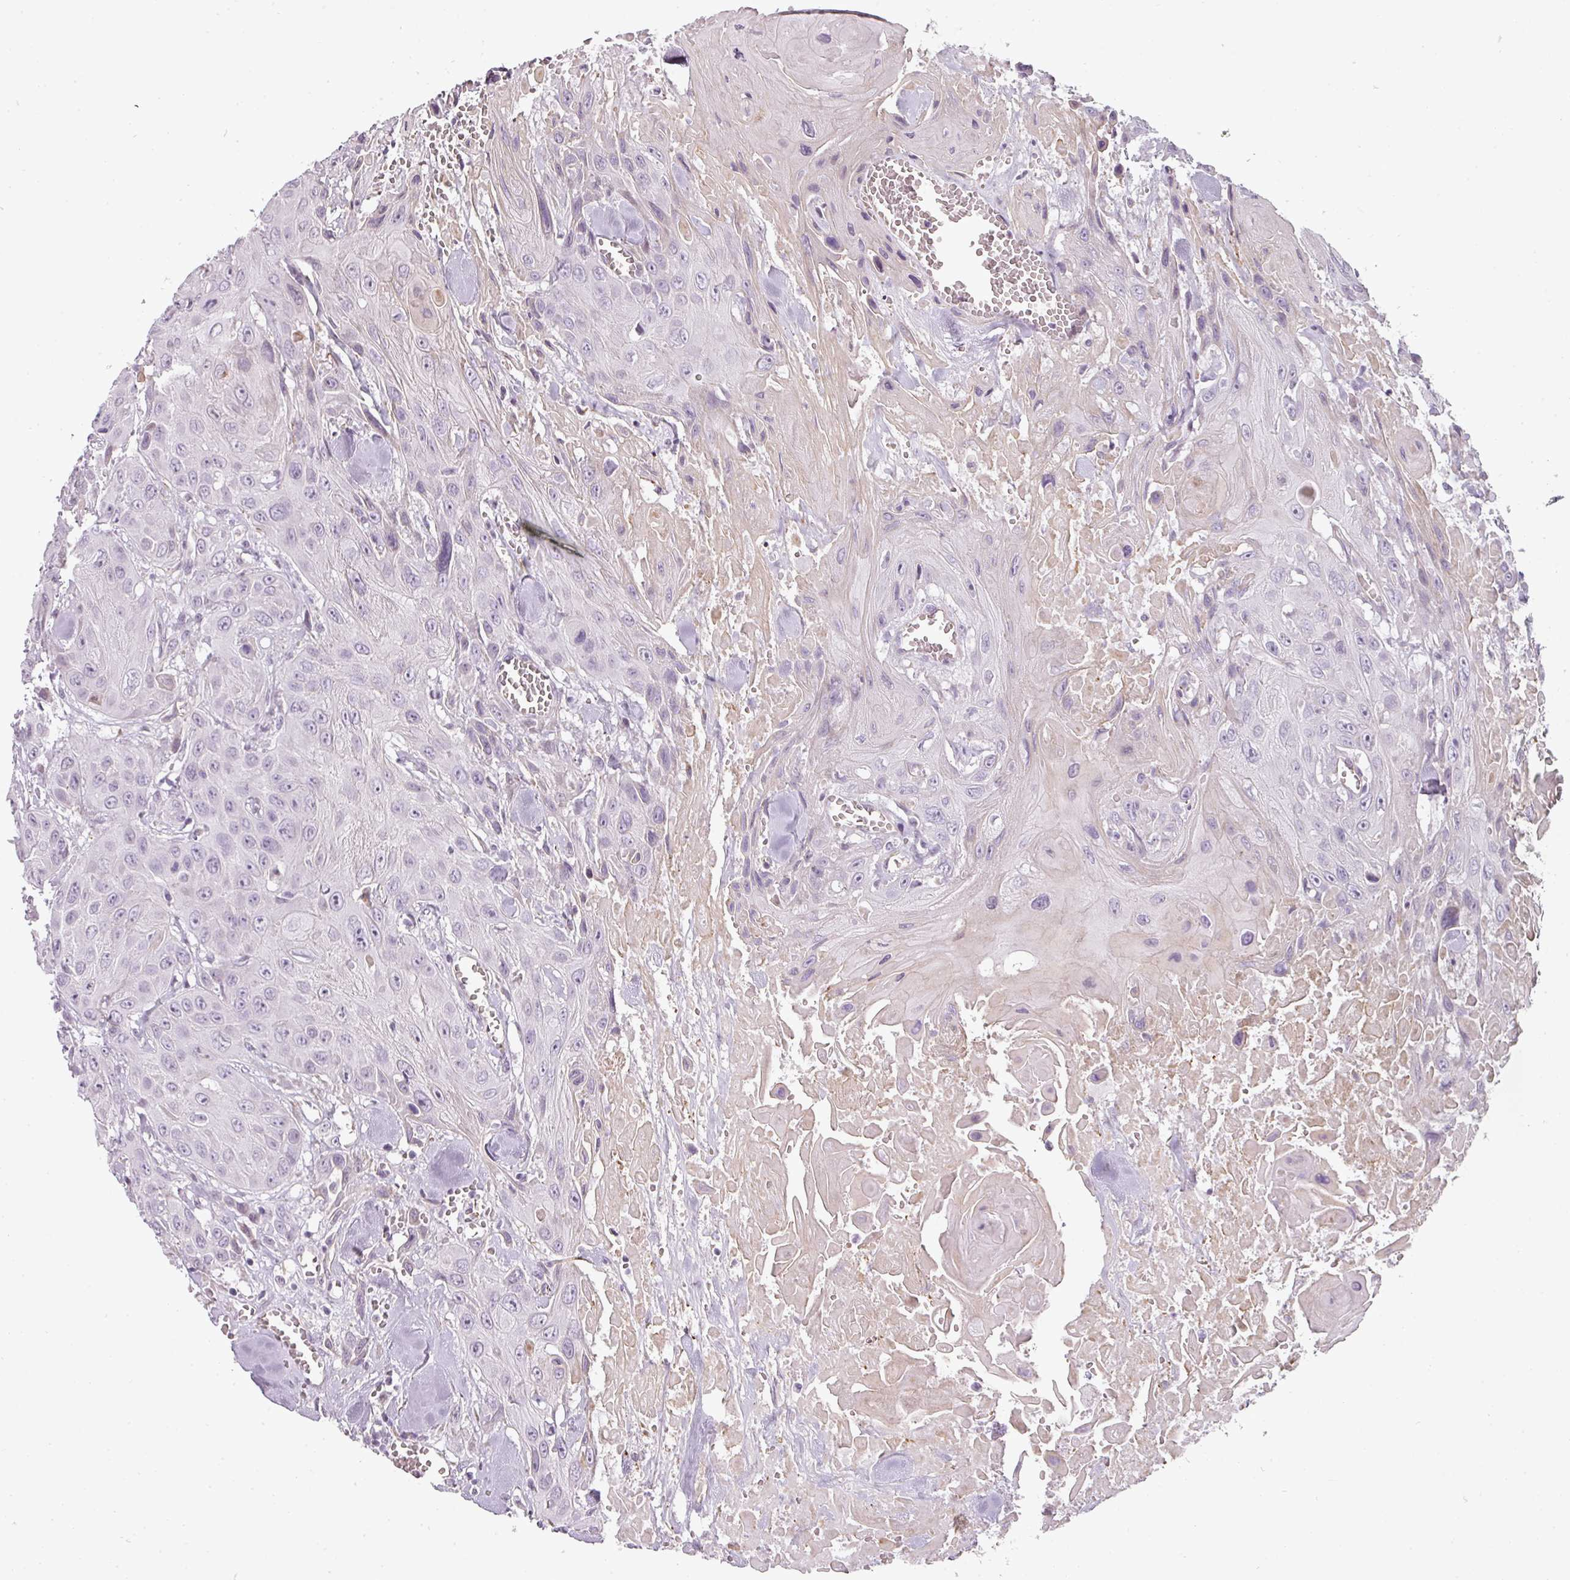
{"staining": {"intensity": "negative", "quantity": "none", "location": "none"}, "tissue": "head and neck cancer", "cell_type": "Tumor cells", "image_type": "cancer", "snomed": [{"axis": "morphology", "description": "Squamous cell carcinoma, NOS"}, {"axis": "topography", "description": "Head-Neck"}], "caption": "Head and neck cancer (squamous cell carcinoma) was stained to show a protein in brown. There is no significant expression in tumor cells.", "gene": "CHRDL1", "patient": {"sex": "male", "age": 81}}